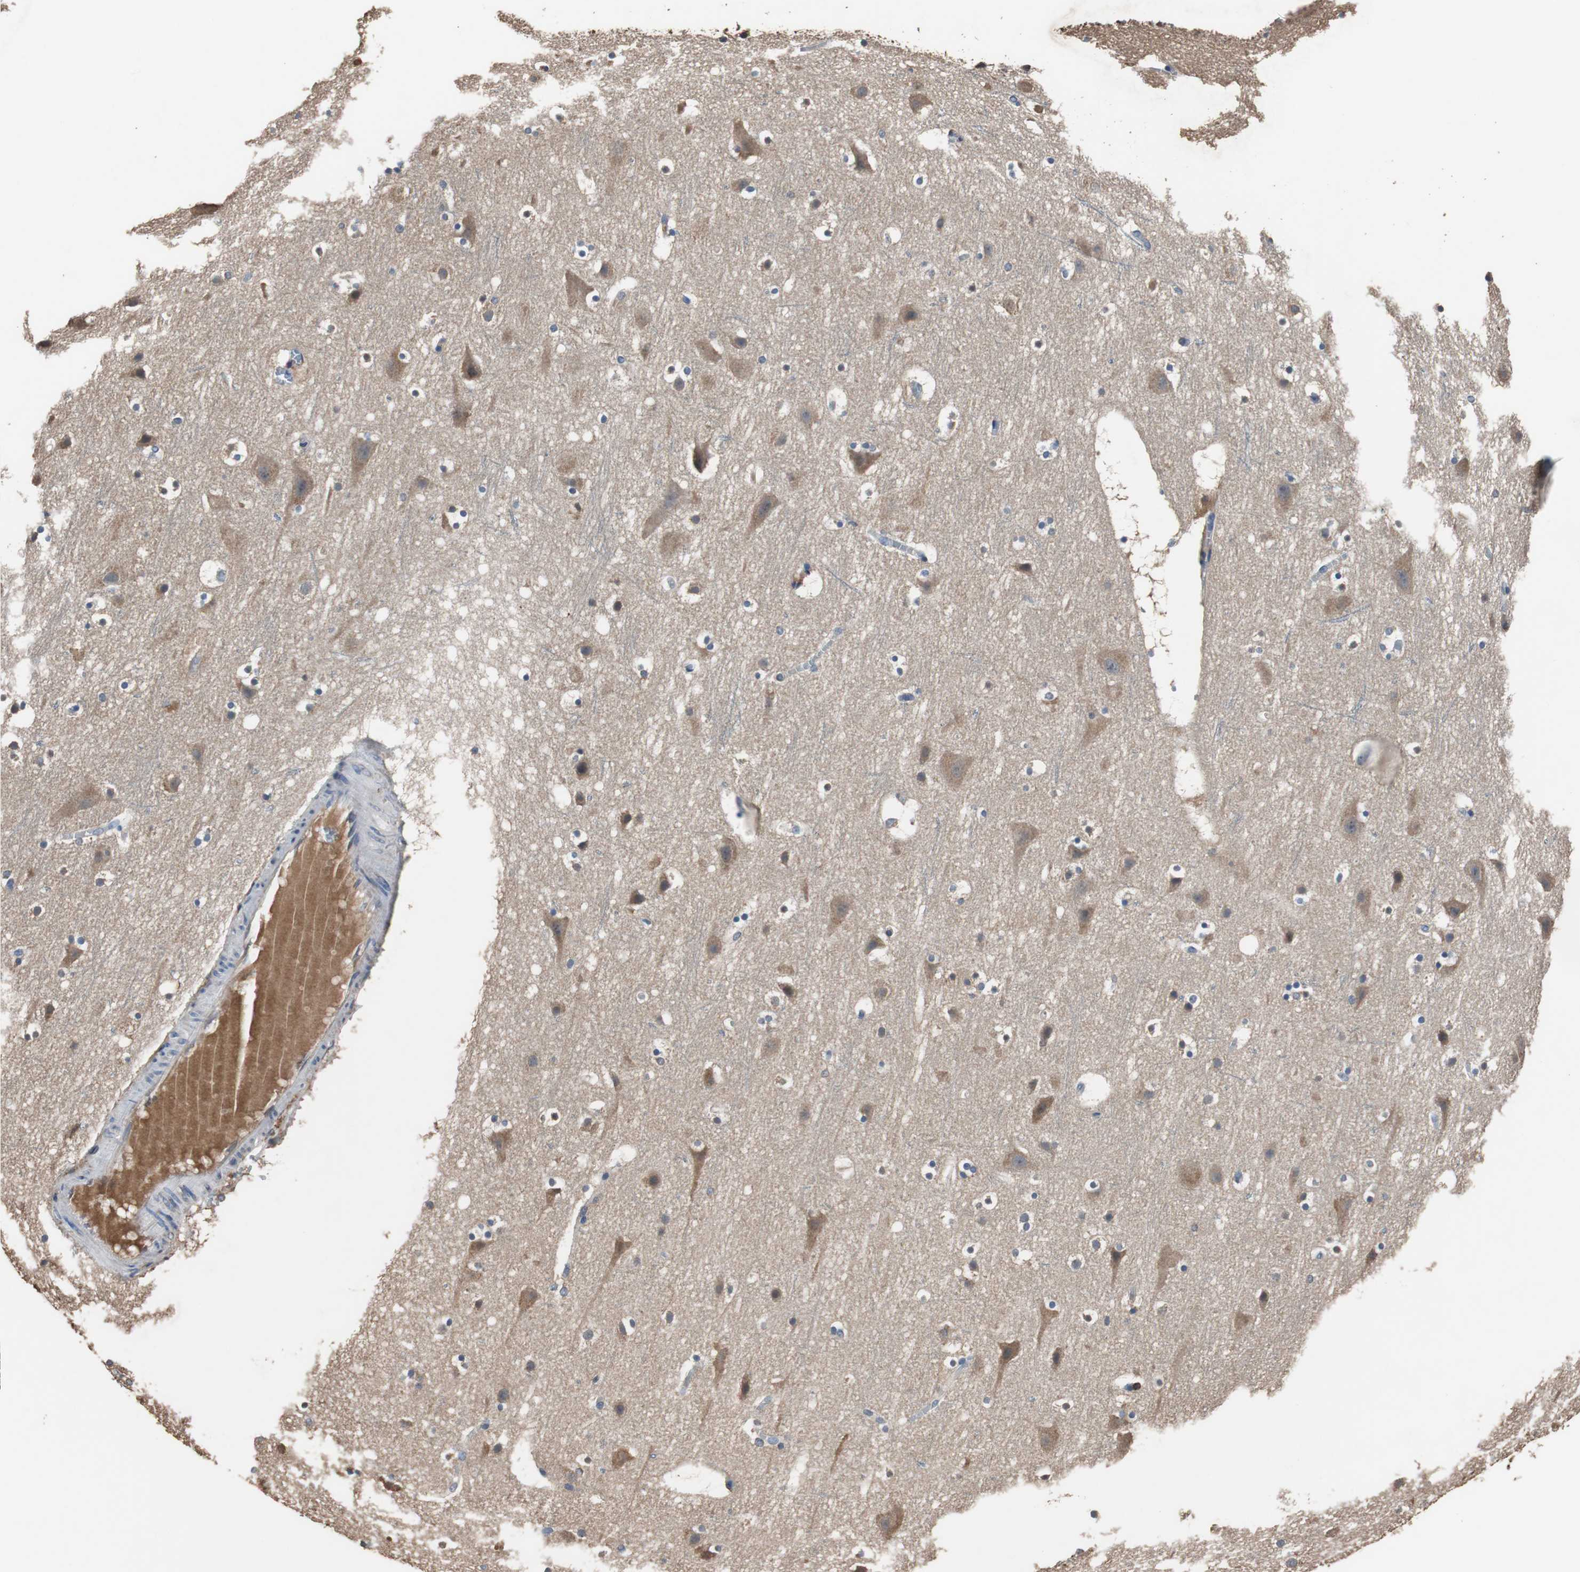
{"staining": {"intensity": "strong", "quantity": "<25%", "location": "cytoplasmic/membranous"}, "tissue": "cerebral cortex", "cell_type": "Endothelial cells", "image_type": "normal", "snomed": [{"axis": "morphology", "description": "Normal tissue, NOS"}, {"axis": "topography", "description": "Cerebral cortex"}], "caption": "Approximately <25% of endothelial cells in benign cerebral cortex demonstrate strong cytoplasmic/membranous protein expression as visualized by brown immunohistochemical staining.", "gene": "SCIMP", "patient": {"sex": "male", "age": 45}}